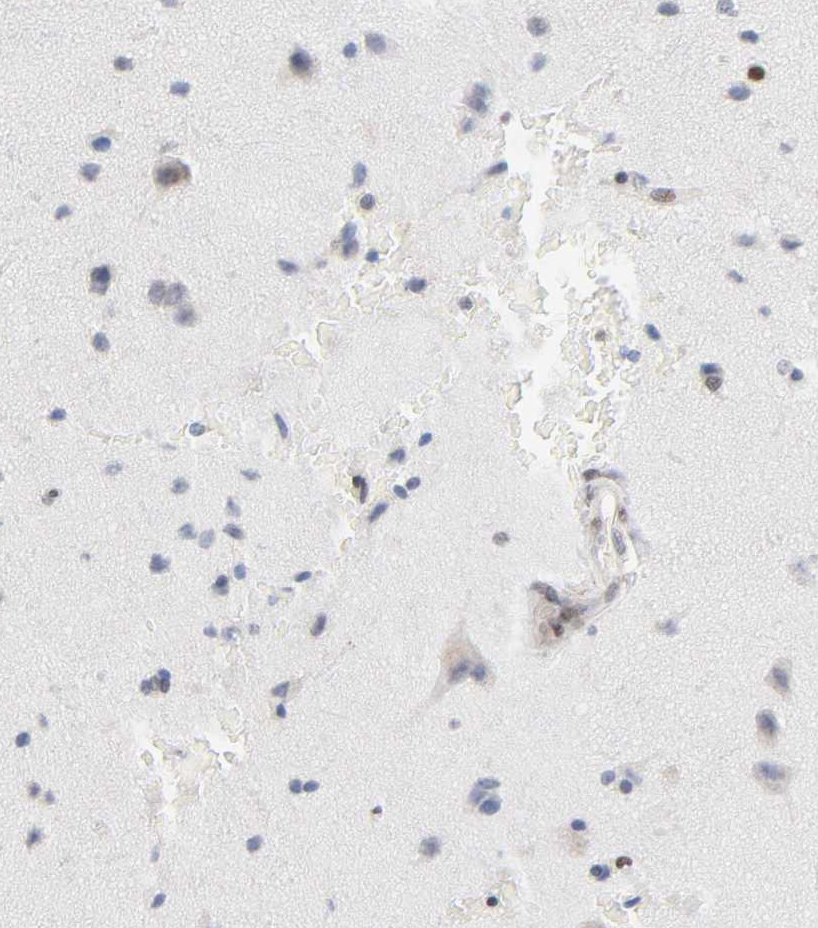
{"staining": {"intensity": "moderate", "quantity": "<25%", "location": "nuclear"}, "tissue": "glioma", "cell_type": "Tumor cells", "image_type": "cancer", "snomed": [{"axis": "morphology", "description": "Glioma, malignant, Low grade"}, {"axis": "topography", "description": "Cerebral cortex"}], "caption": "IHC micrograph of glioma stained for a protein (brown), which displays low levels of moderate nuclear positivity in approximately <25% of tumor cells.", "gene": "DIDO1", "patient": {"sex": "female", "age": 47}}